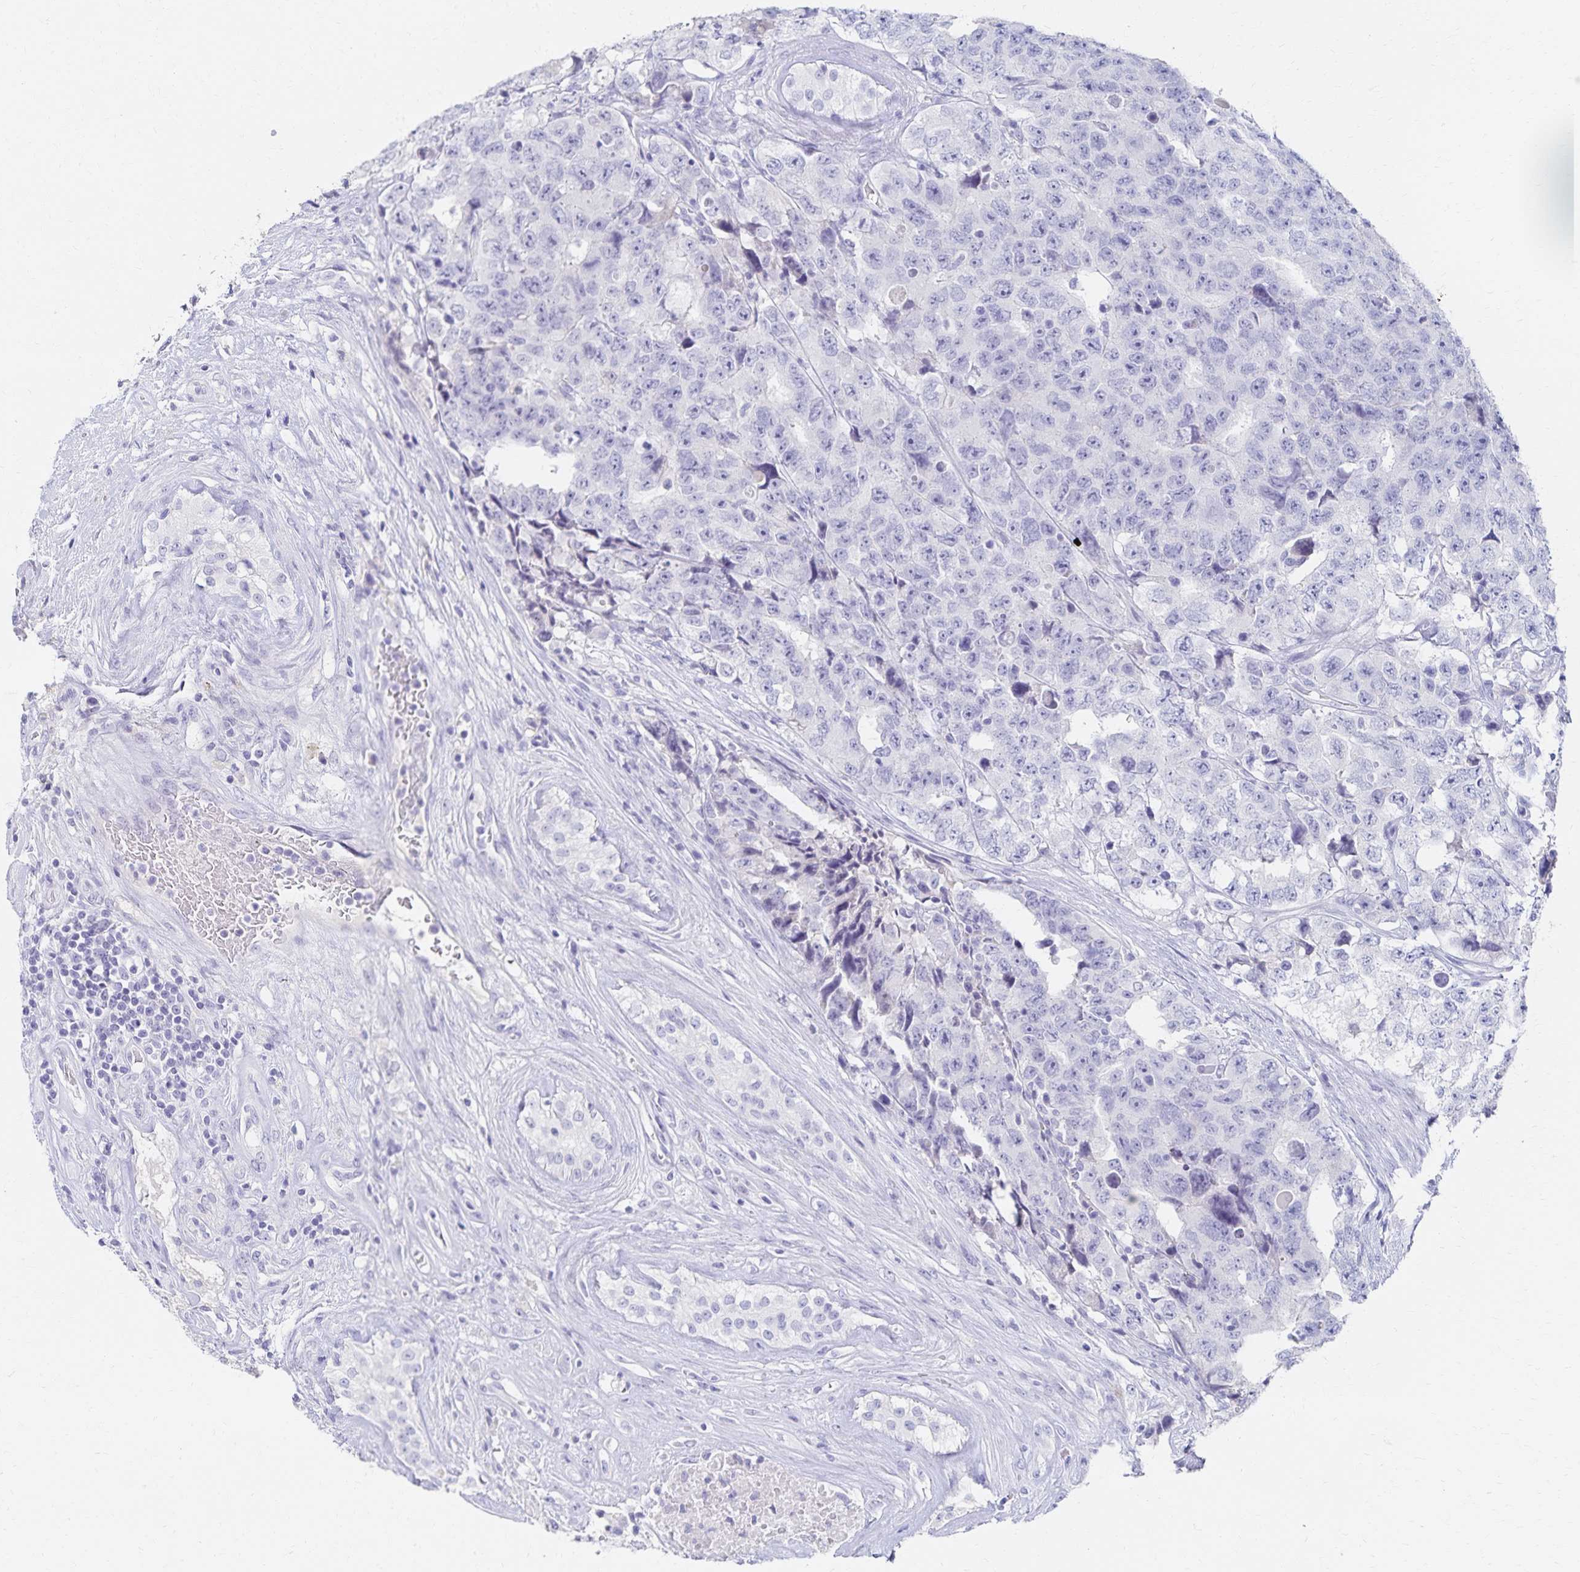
{"staining": {"intensity": "negative", "quantity": "none", "location": "none"}, "tissue": "testis cancer", "cell_type": "Tumor cells", "image_type": "cancer", "snomed": [{"axis": "morphology", "description": "Carcinoma, Embryonal, NOS"}, {"axis": "topography", "description": "Testis"}], "caption": "Tumor cells show no significant staining in embryonal carcinoma (testis).", "gene": "C2orf50", "patient": {"sex": "male", "age": 24}}